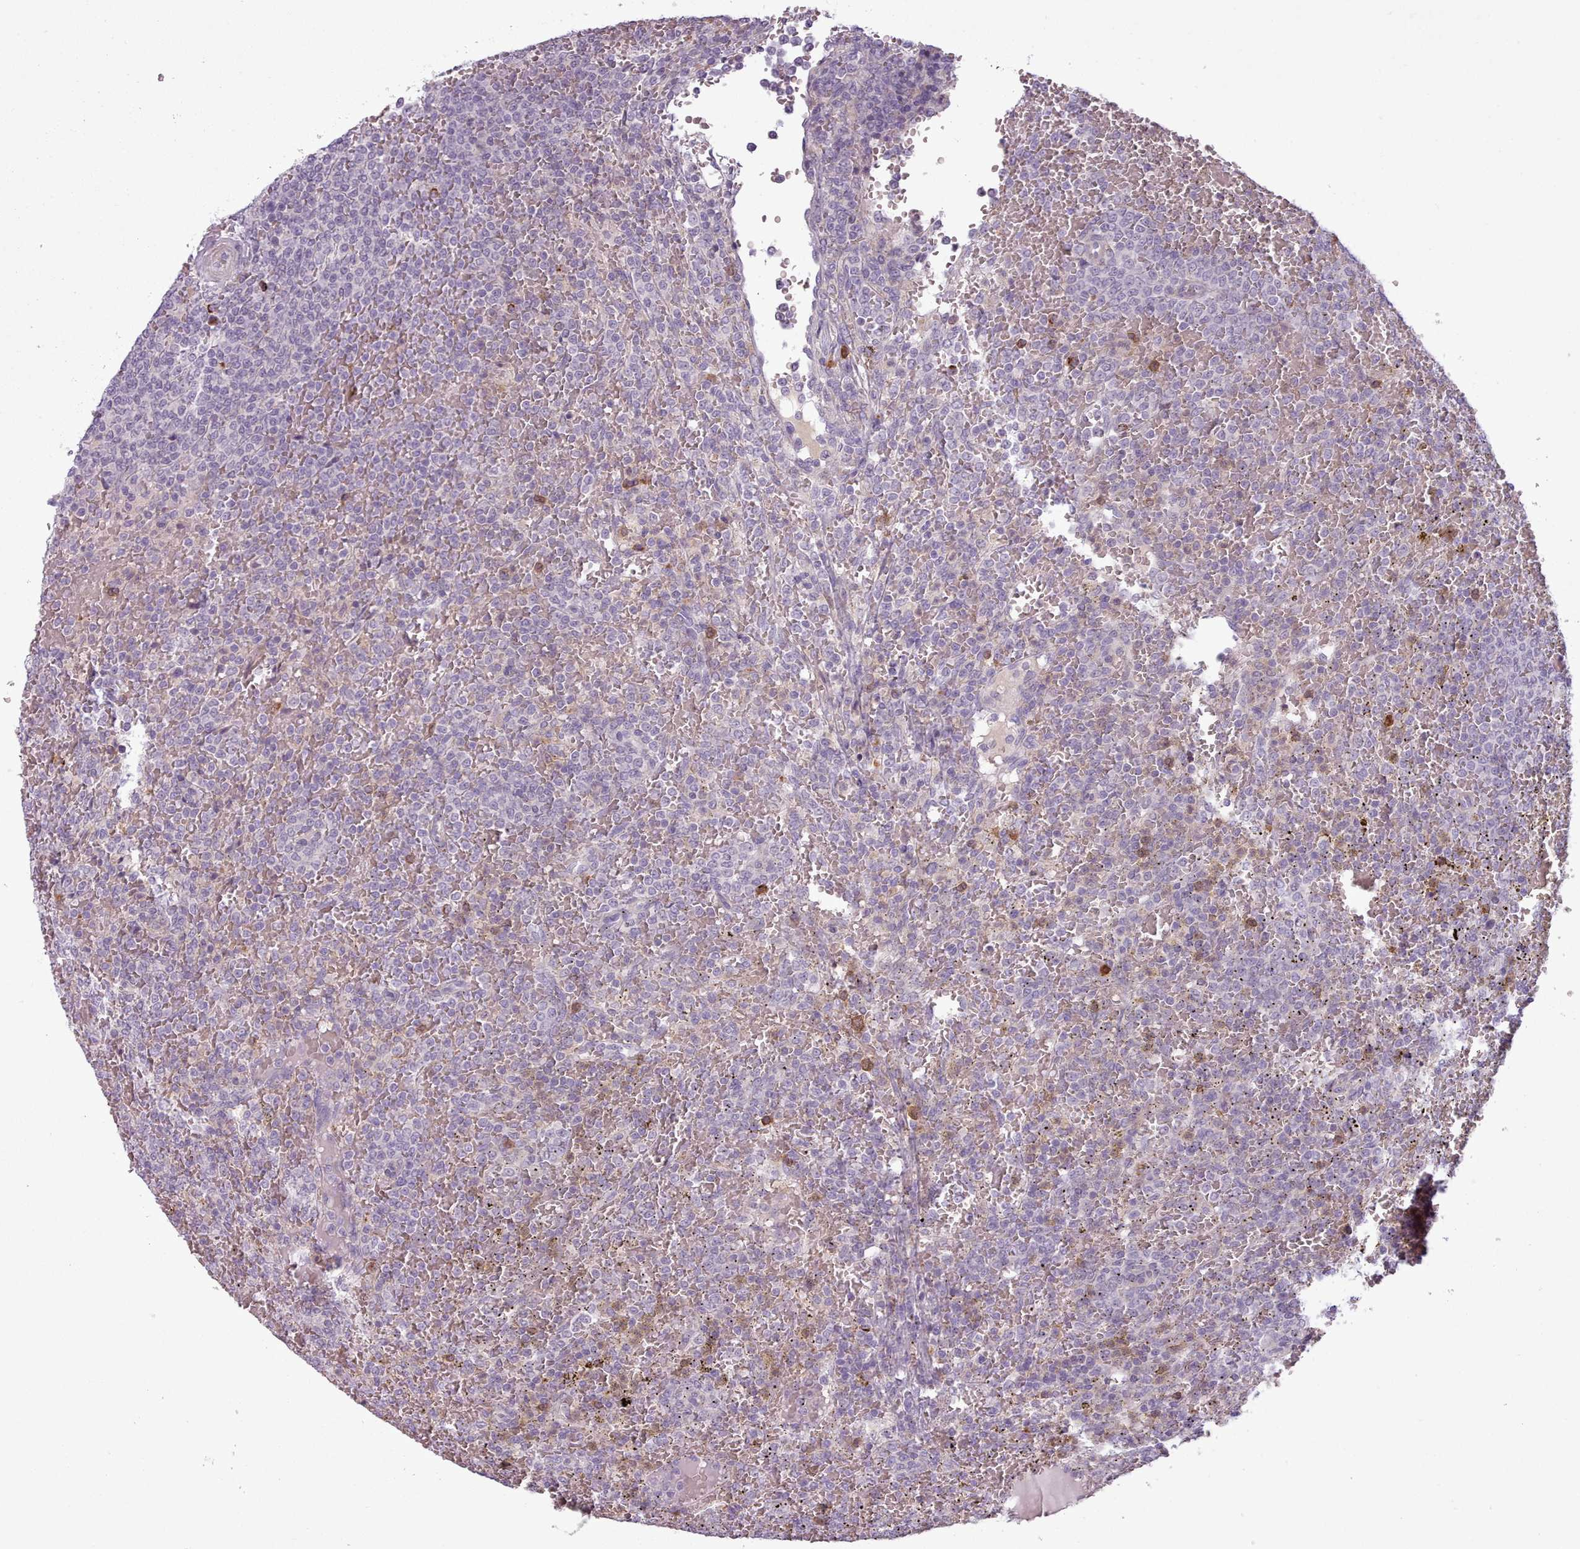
{"staining": {"intensity": "negative", "quantity": "none", "location": "none"}, "tissue": "lymphoma", "cell_type": "Tumor cells", "image_type": "cancer", "snomed": [{"axis": "morphology", "description": "Malignant lymphoma, non-Hodgkin's type, Low grade"}, {"axis": "topography", "description": "Spleen"}], "caption": "High magnification brightfield microscopy of lymphoma stained with DAB (brown) and counterstained with hematoxylin (blue): tumor cells show no significant expression.", "gene": "LAPTM5", "patient": {"sex": "male", "age": 60}}